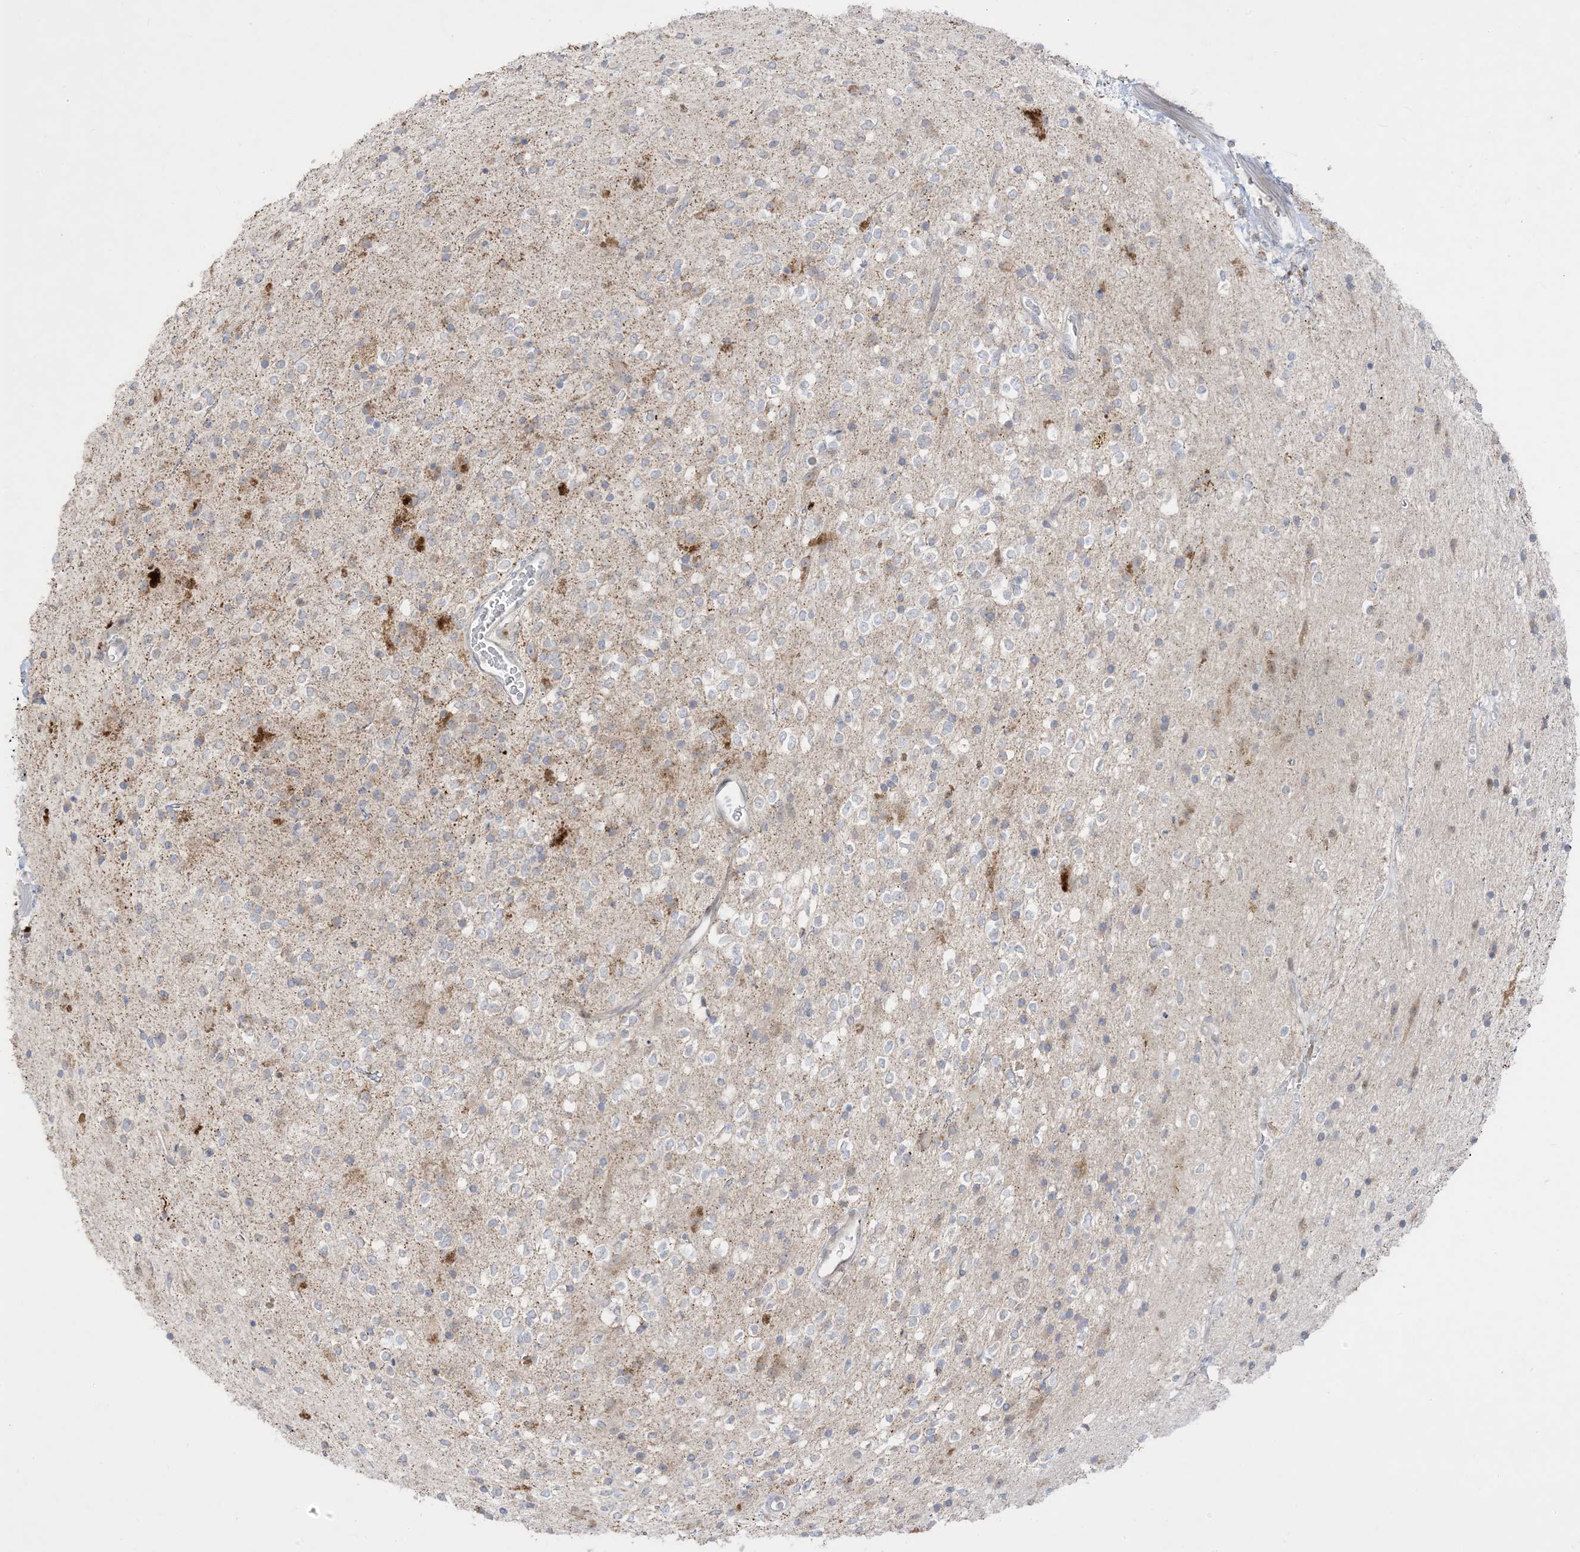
{"staining": {"intensity": "negative", "quantity": "none", "location": "none"}, "tissue": "glioma", "cell_type": "Tumor cells", "image_type": "cancer", "snomed": [{"axis": "morphology", "description": "Glioma, malignant, High grade"}, {"axis": "topography", "description": "Brain"}], "caption": "The IHC image has no significant expression in tumor cells of glioma tissue.", "gene": "BHLHE40", "patient": {"sex": "male", "age": 34}}